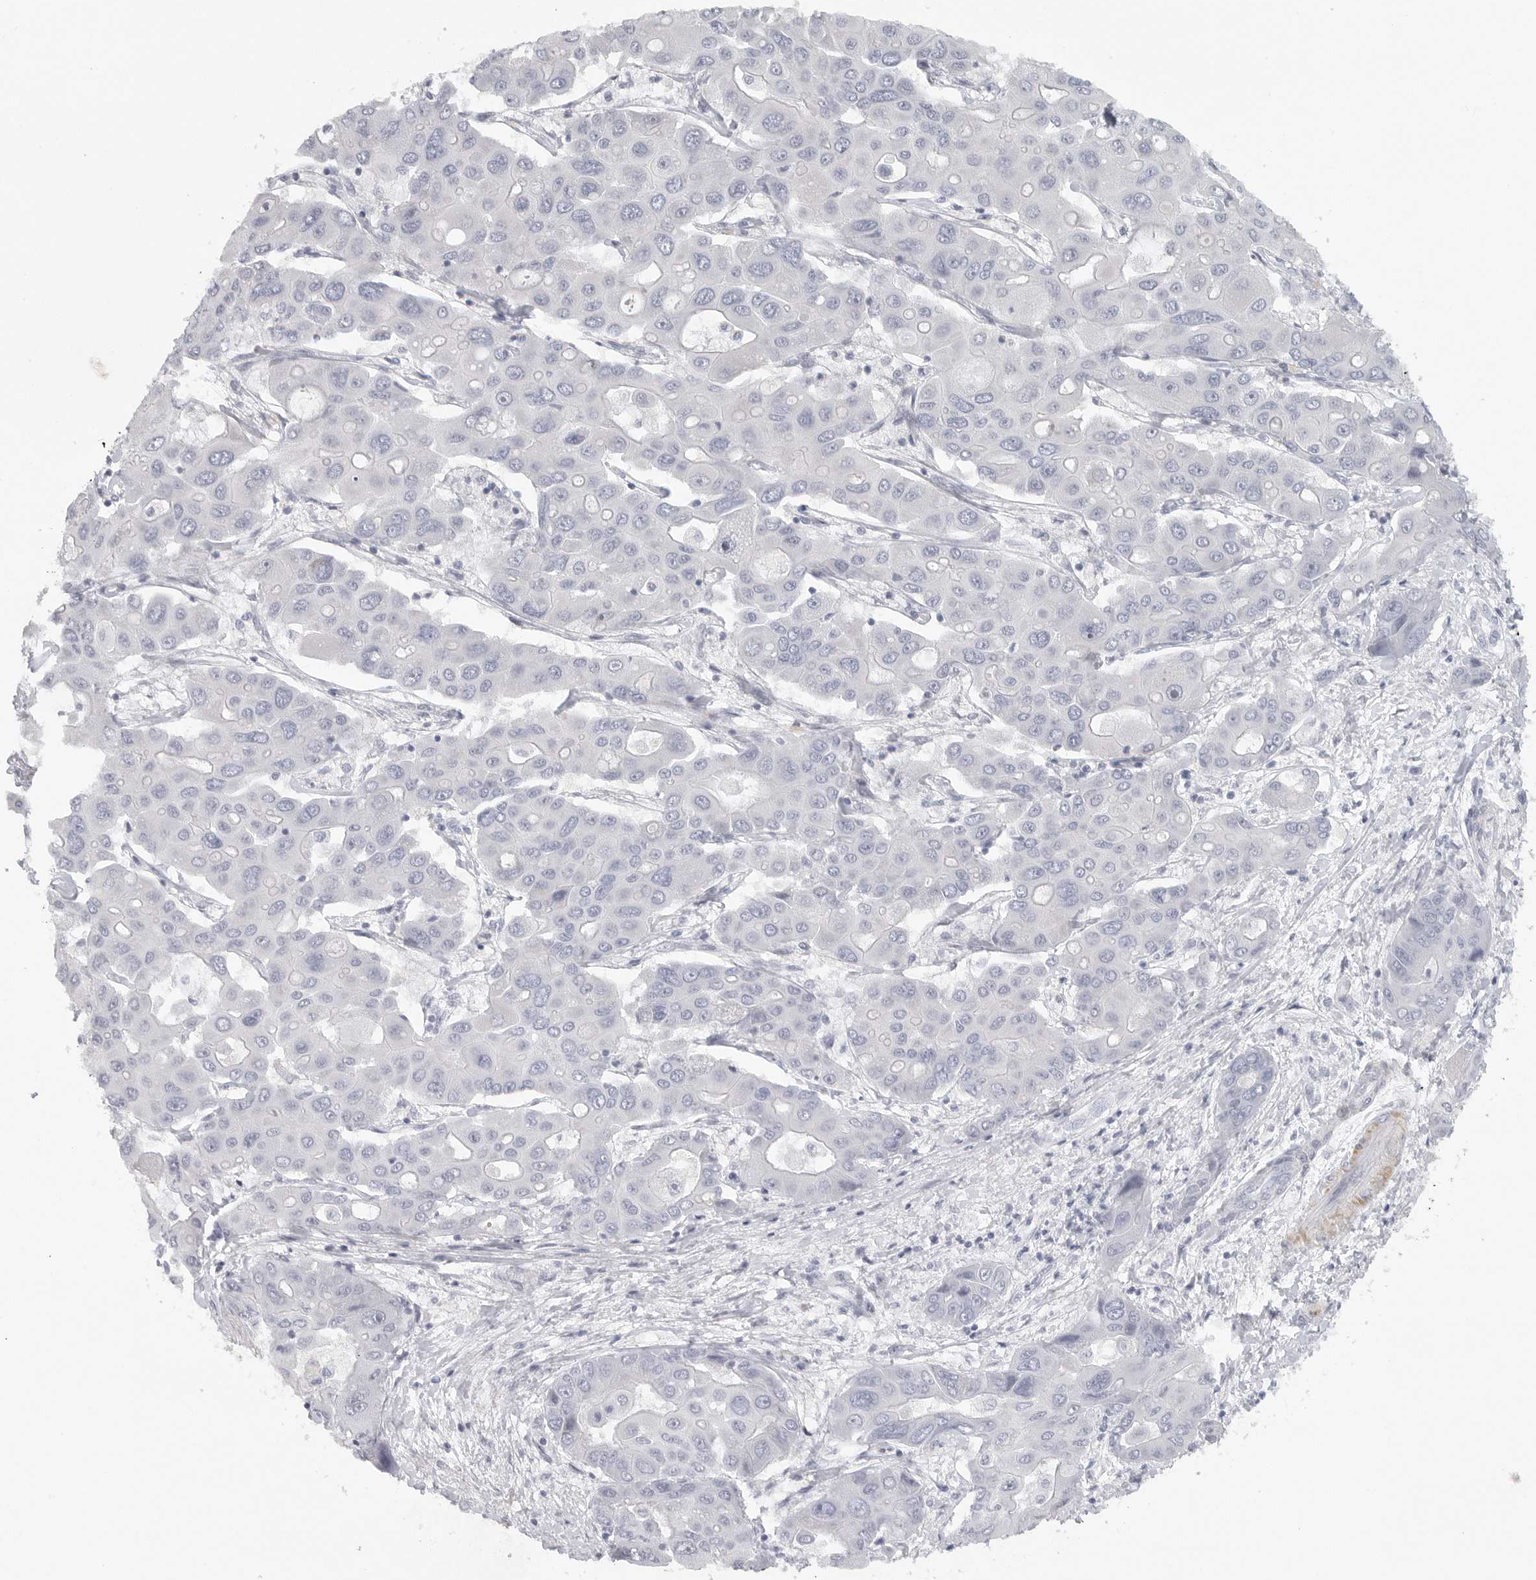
{"staining": {"intensity": "negative", "quantity": "none", "location": "none"}, "tissue": "liver cancer", "cell_type": "Tumor cells", "image_type": "cancer", "snomed": [{"axis": "morphology", "description": "Cholangiocarcinoma"}, {"axis": "topography", "description": "Liver"}], "caption": "An immunohistochemistry micrograph of liver cancer (cholangiocarcinoma) is shown. There is no staining in tumor cells of liver cancer (cholangiocarcinoma).", "gene": "TNR", "patient": {"sex": "male", "age": 67}}